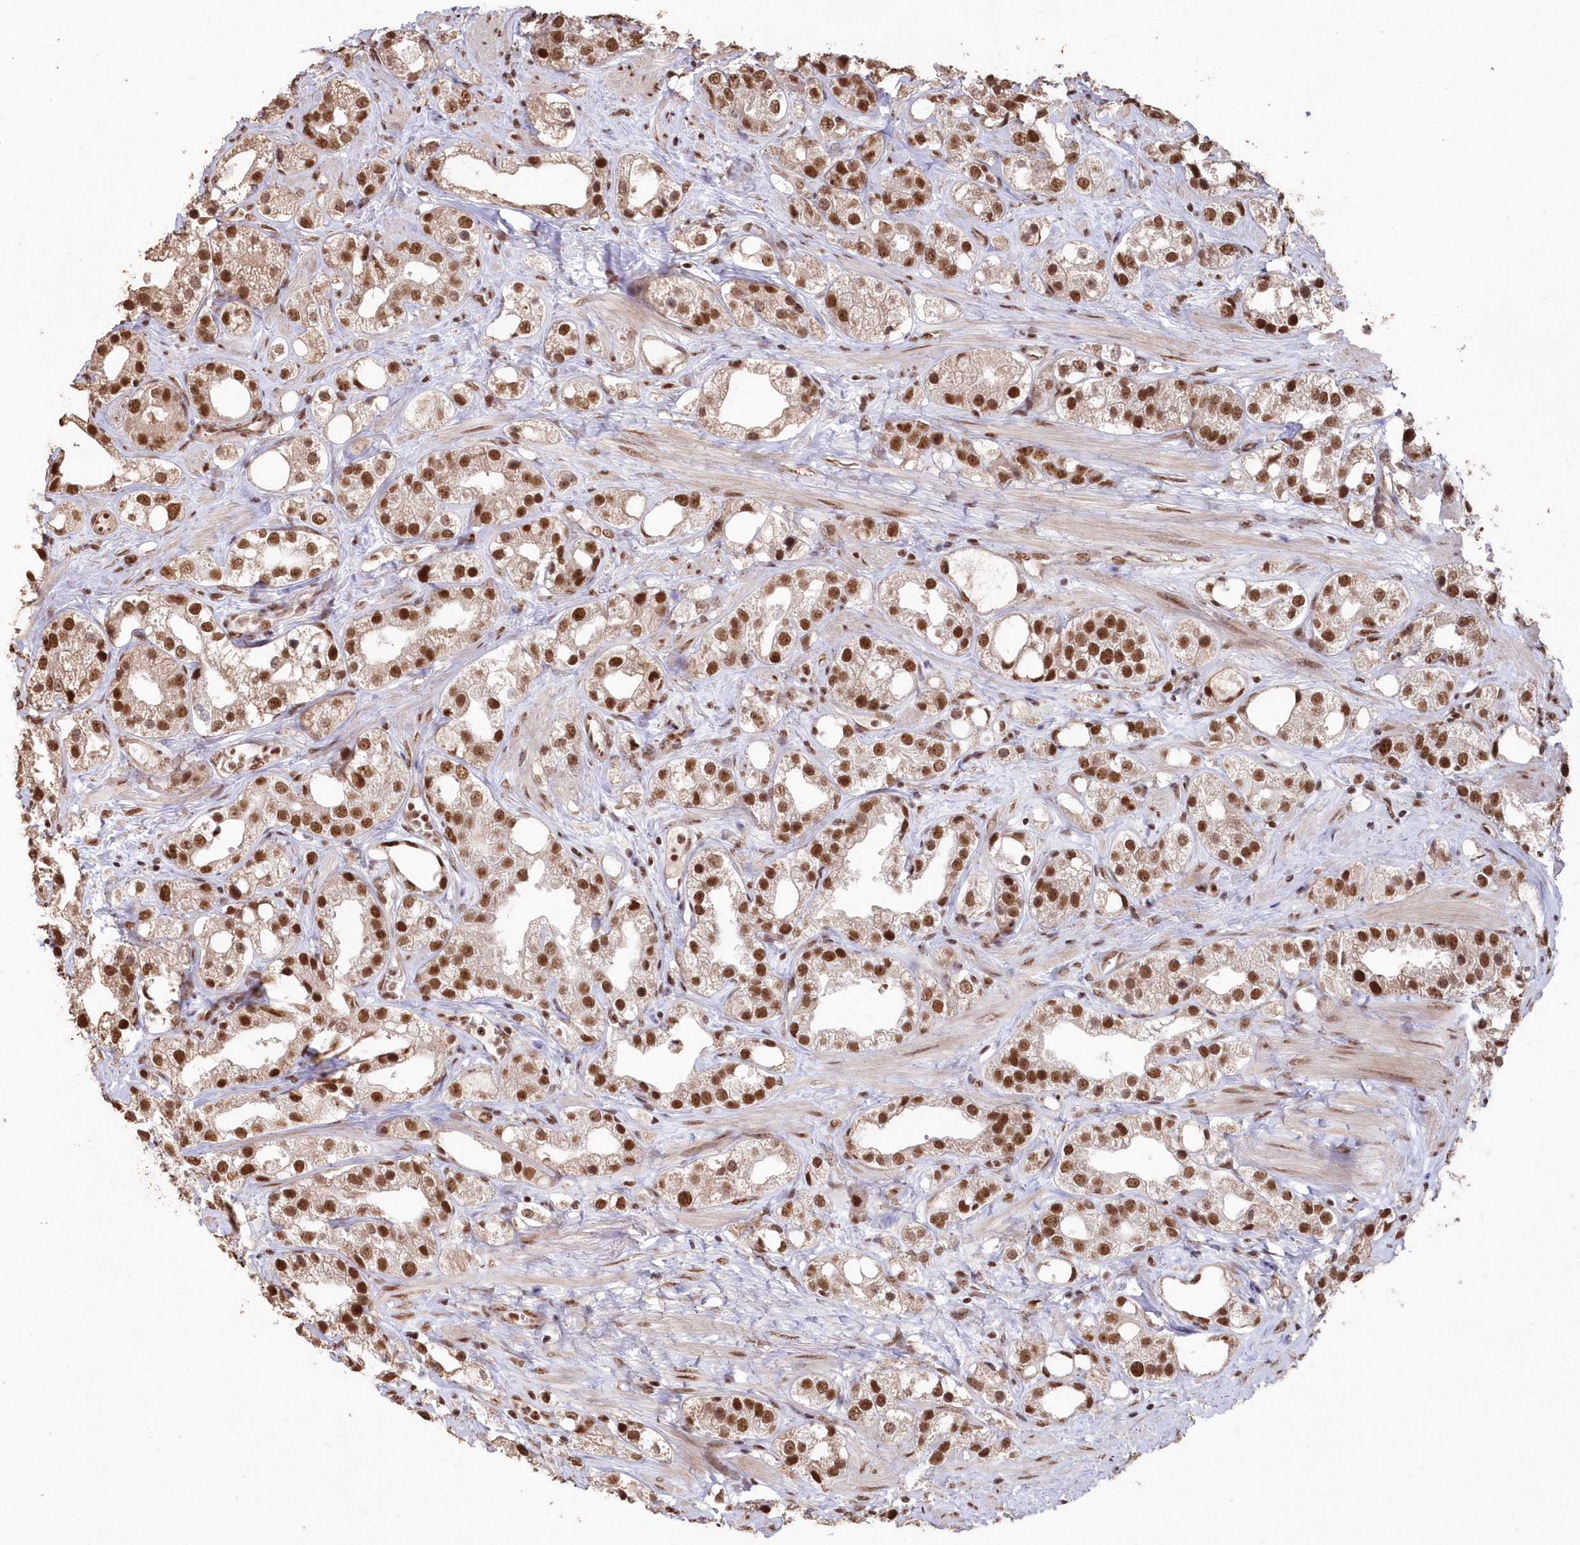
{"staining": {"intensity": "strong", "quantity": ">75%", "location": "nuclear"}, "tissue": "prostate cancer", "cell_type": "Tumor cells", "image_type": "cancer", "snomed": [{"axis": "morphology", "description": "Adenocarcinoma, NOS"}, {"axis": "topography", "description": "Prostate"}], "caption": "This is a photomicrograph of immunohistochemistry (IHC) staining of prostate cancer, which shows strong staining in the nuclear of tumor cells.", "gene": "PDS5A", "patient": {"sex": "male", "age": 79}}